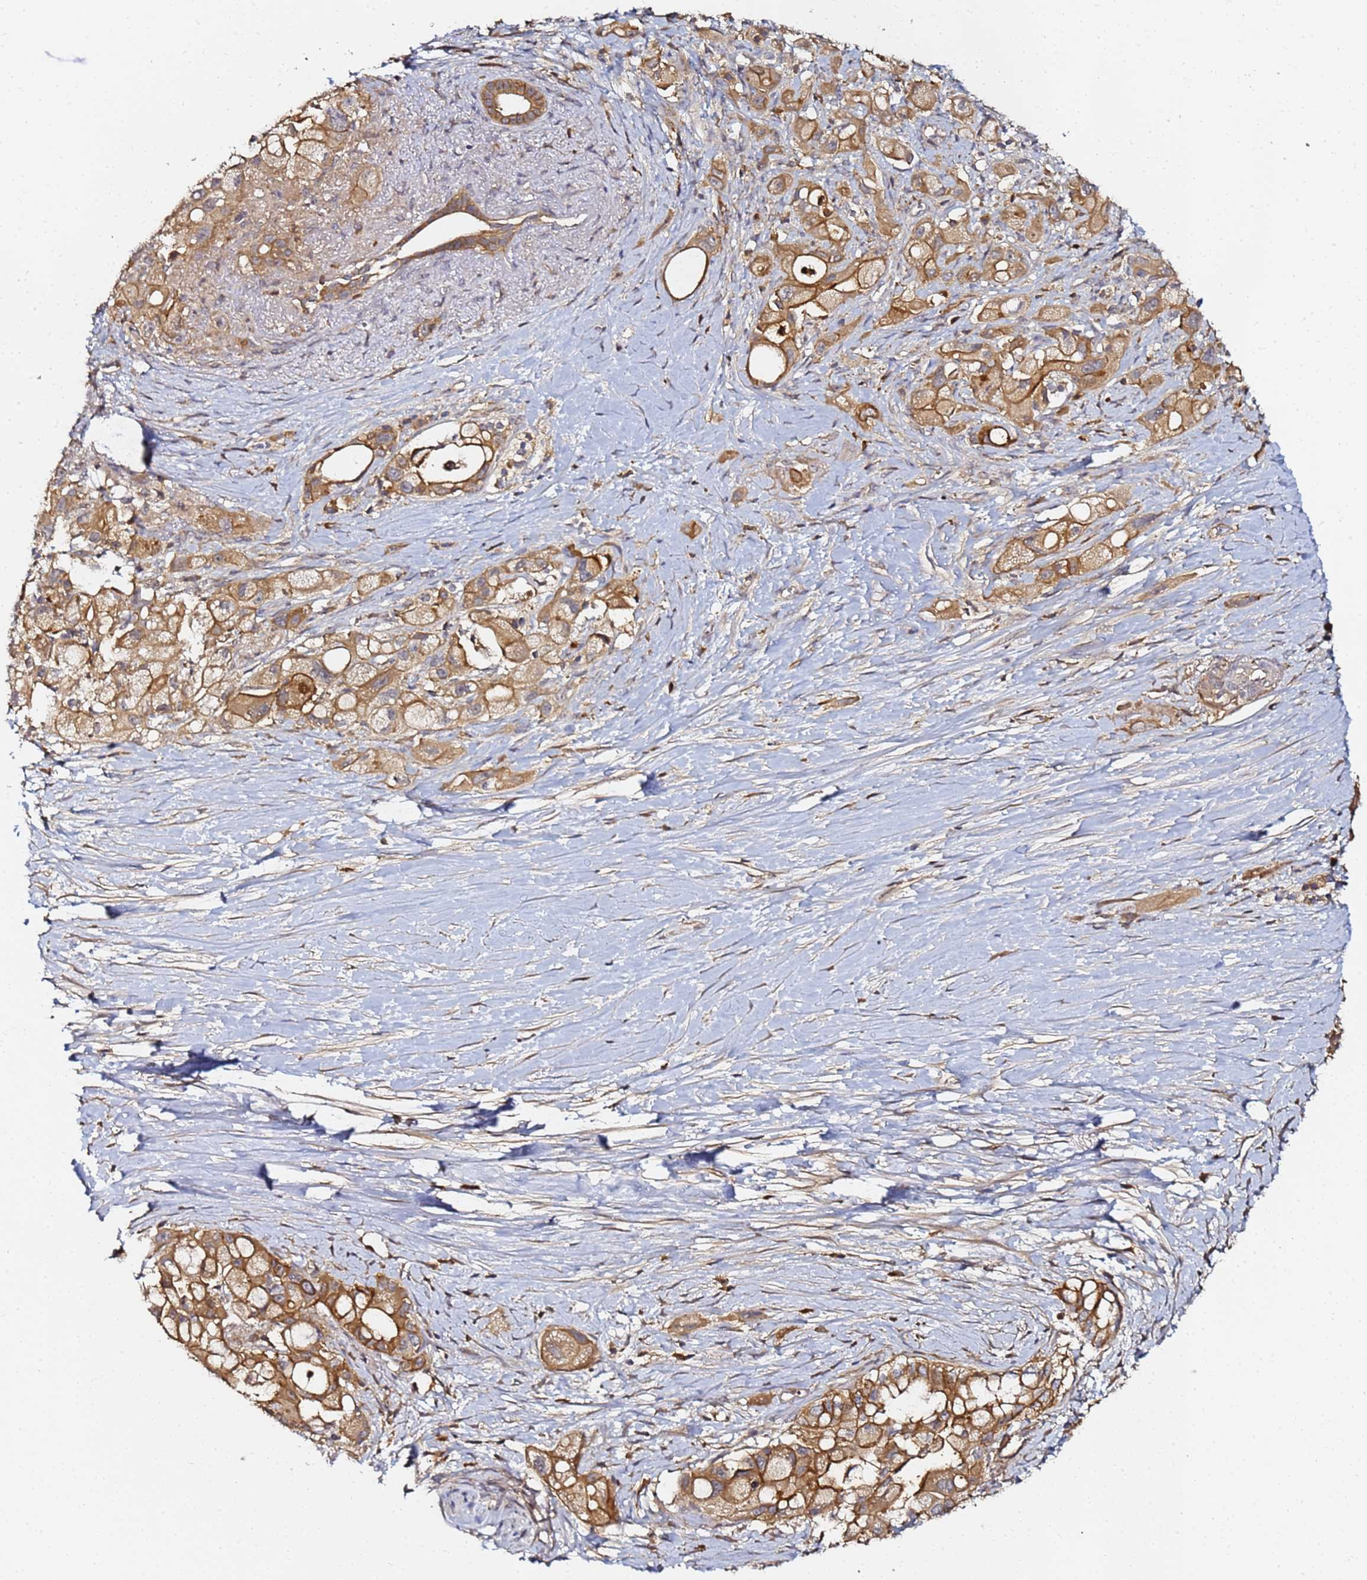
{"staining": {"intensity": "moderate", "quantity": ">75%", "location": "cytoplasmic/membranous"}, "tissue": "pancreatic cancer", "cell_type": "Tumor cells", "image_type": "cancer", "snomed": [{"axis": "morphology", "description": "Adenocarcinoma, NOS"}, {"axis": "topography", "description": "Pancreas"}], "caption": "Protein staining exhibits moderate cytoplasmic/membranous positivity in approximately >75% of tumor cells in pancreatic cancer (adenocarcinoma).", "gene": "LRRC69", "patient": {"sex": "male", "age": 68}}